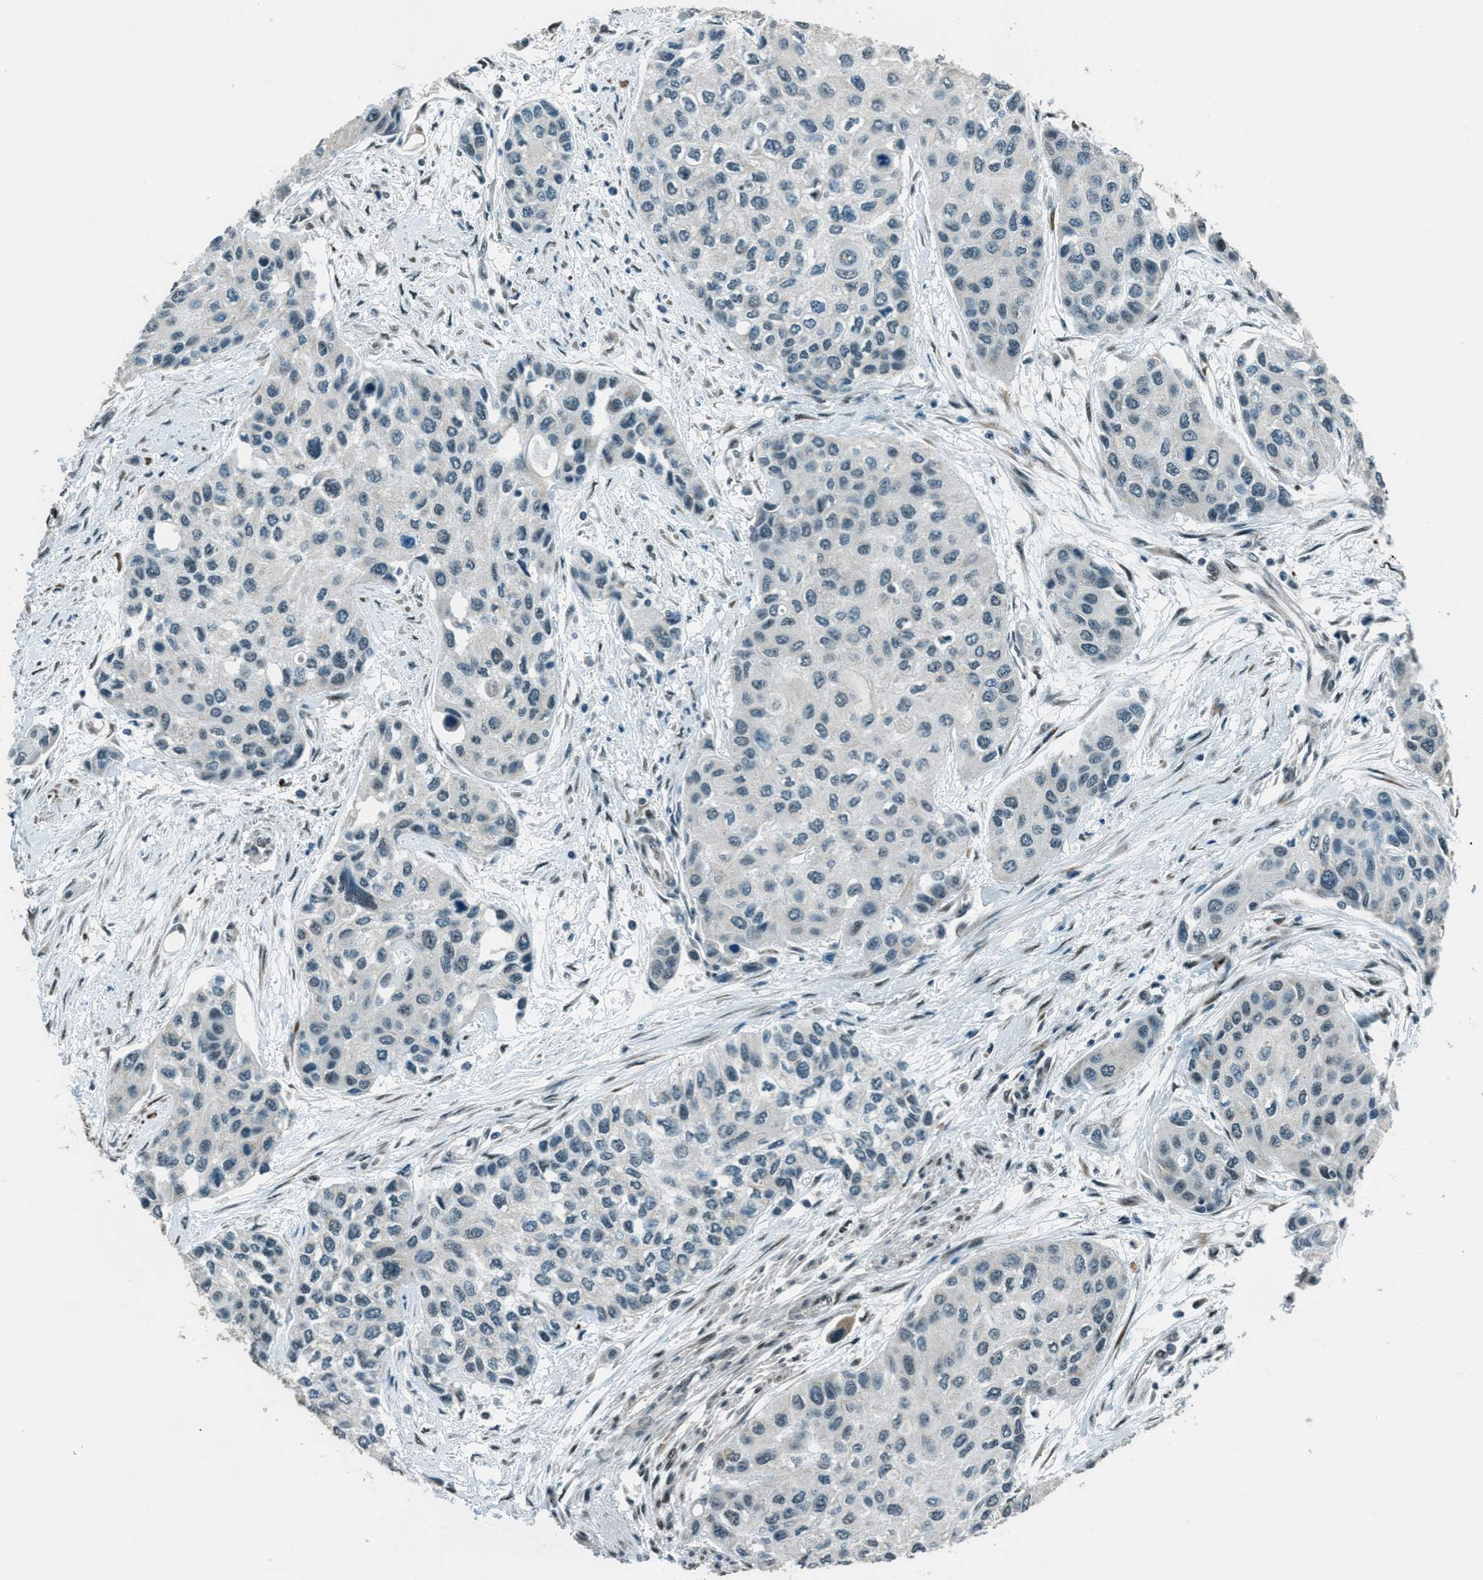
{"staining": {"intensity": "negative", "quantity": "none", "location": "none"}, "tissue": "urothelial cancer", "cell_type": "Tumor cells", "image_type": "cancer", "snomed": [{"axis": "morphology", "description": "Urothelial carcinoma, High grade"}, {"axis": "topography", "description": "Urinary bladder"}], "caption": "The immunohistochemistry (IHC) histopathology image has no significant expression in tumor cells of high-grade urothelial carcinoma tissue.", "gene": "TARDBP", "patient": {"sex": "female", "age": 56}}